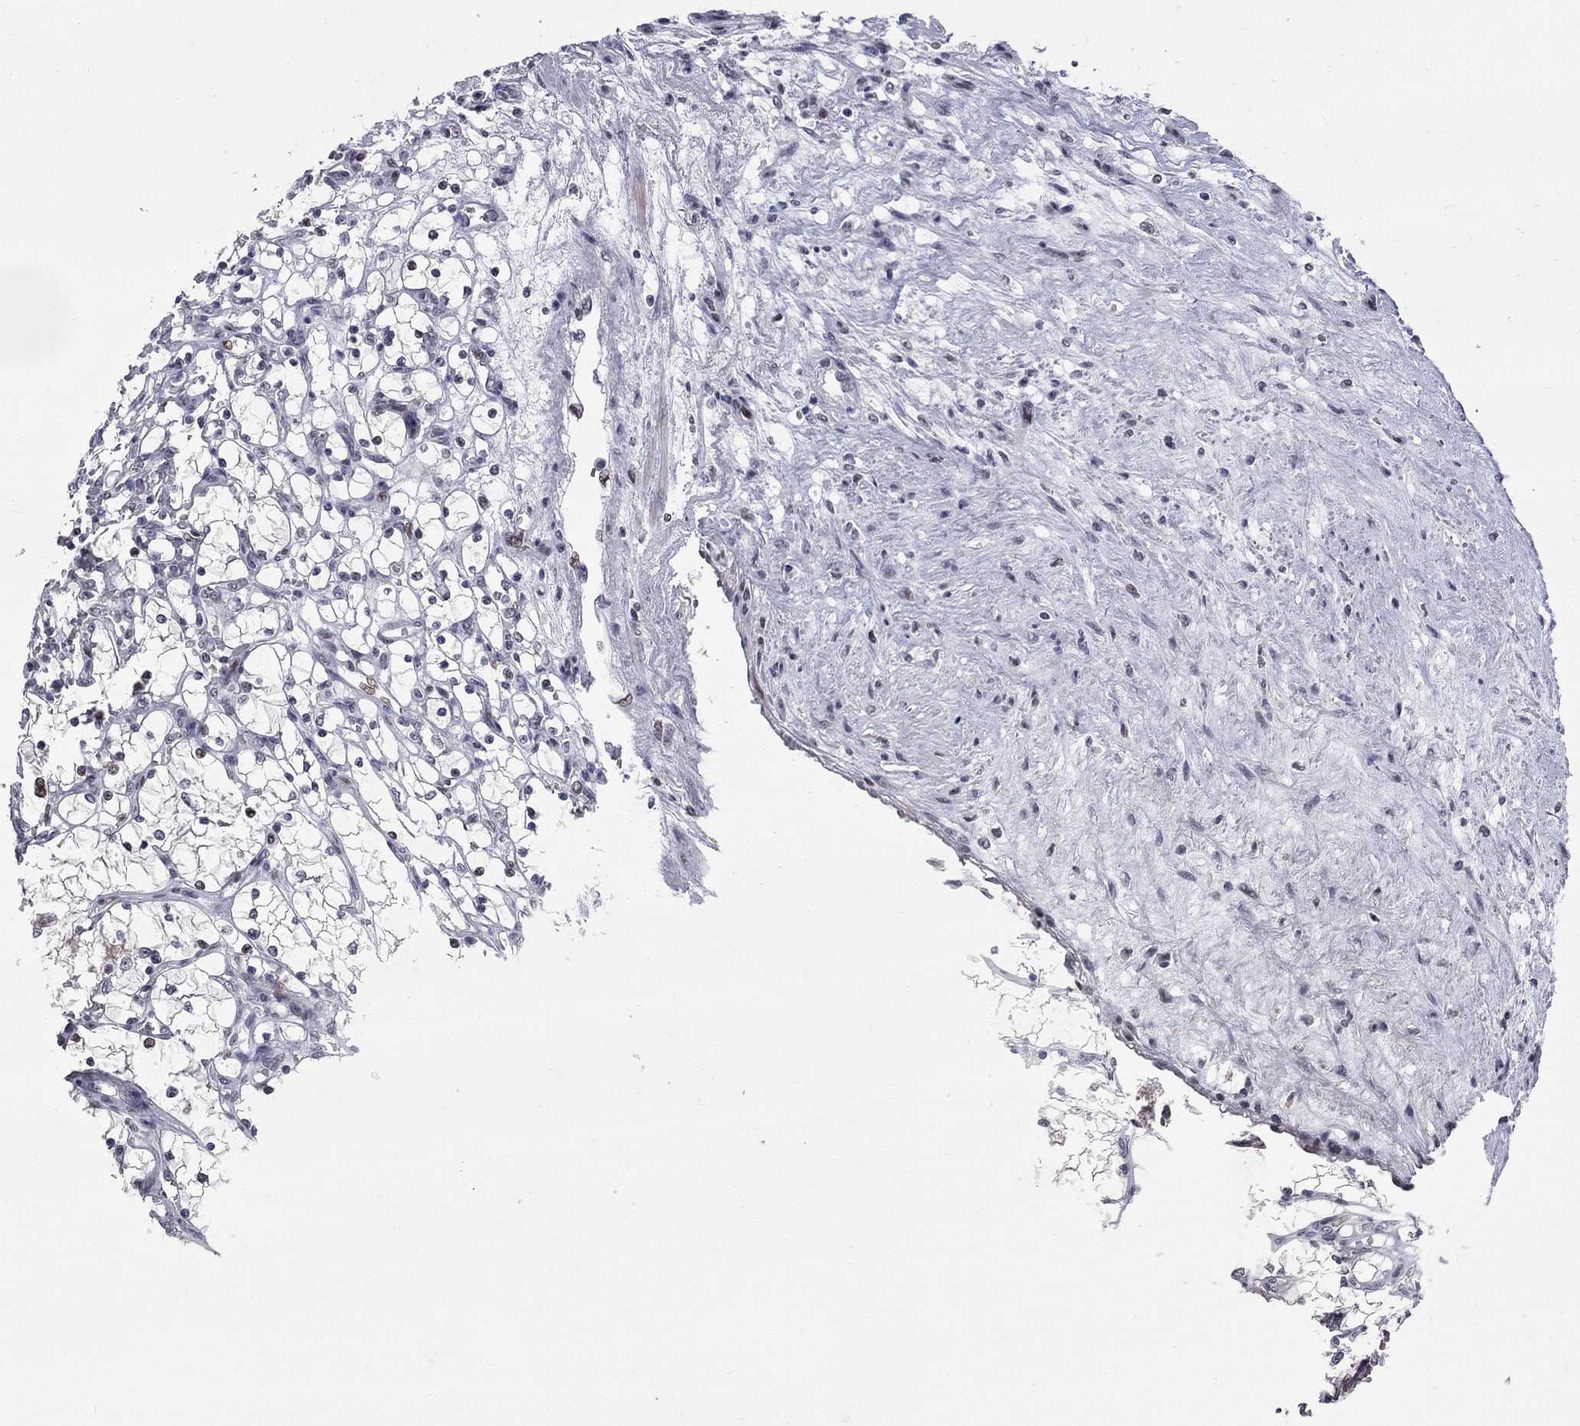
{"staining": {"intensity": "weak", "quantity": "<25%", "location": "nuclear"}, "tissue": "renal cancer", "cell_type": "Tumor cells", "image_type": "cancer", "snomed": [{"axis": "morphology", "description": "Adenocarcinoma, NOS"}, {"axis": "topography", "description": "Kidney"}], "caption": "Immunohistochemistry (IHC) image of neoplastic tissue: renal cancer (adenocarcinoma) stained with DAB (3,3'-diaminobenzidine) exhibits no significant protein positivity in tumor cells.", "gene": "ZNF154", "patient": {"sex": "female", "age": 69}}